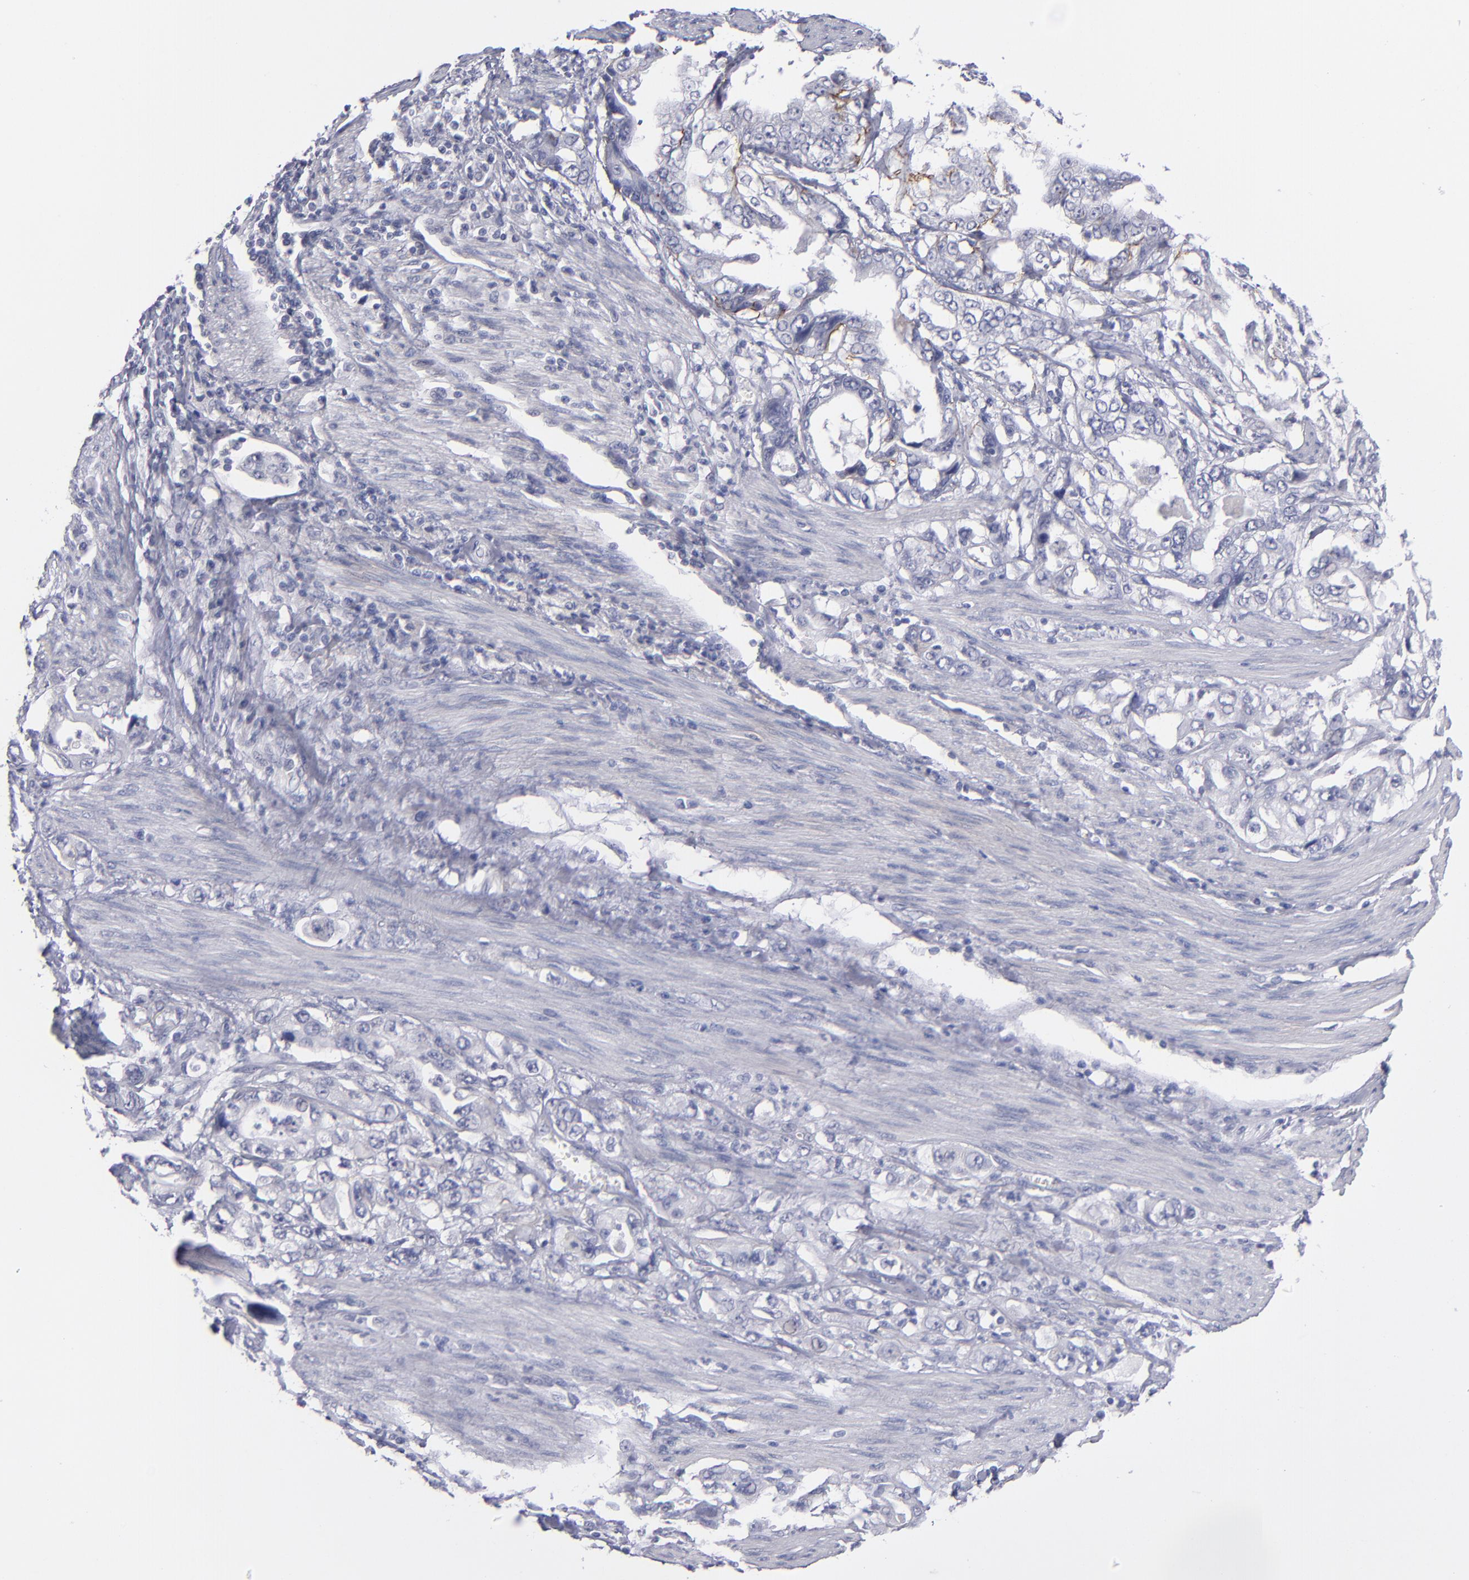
{"staining": {"intensity": "negative", "quantity": "none", "location": "none"}, "tissue": "stomach cancer", "cell_type": "Tumor cells", "image_type": "cancer", "snomed": [{"axis": "morphology", "description": "Adenocarcinoma, NOS"}, {"axis": "topography", "description": "Pancreas"}, {"axis": "topography", "description": "Stomach, upper"}], "caption": "Tumor cells are negative for brown protein staining in stomach cancer (adenocarcinoma).", "gene": "ITGB4", "patient": {"sex": "male", "age": 77}}